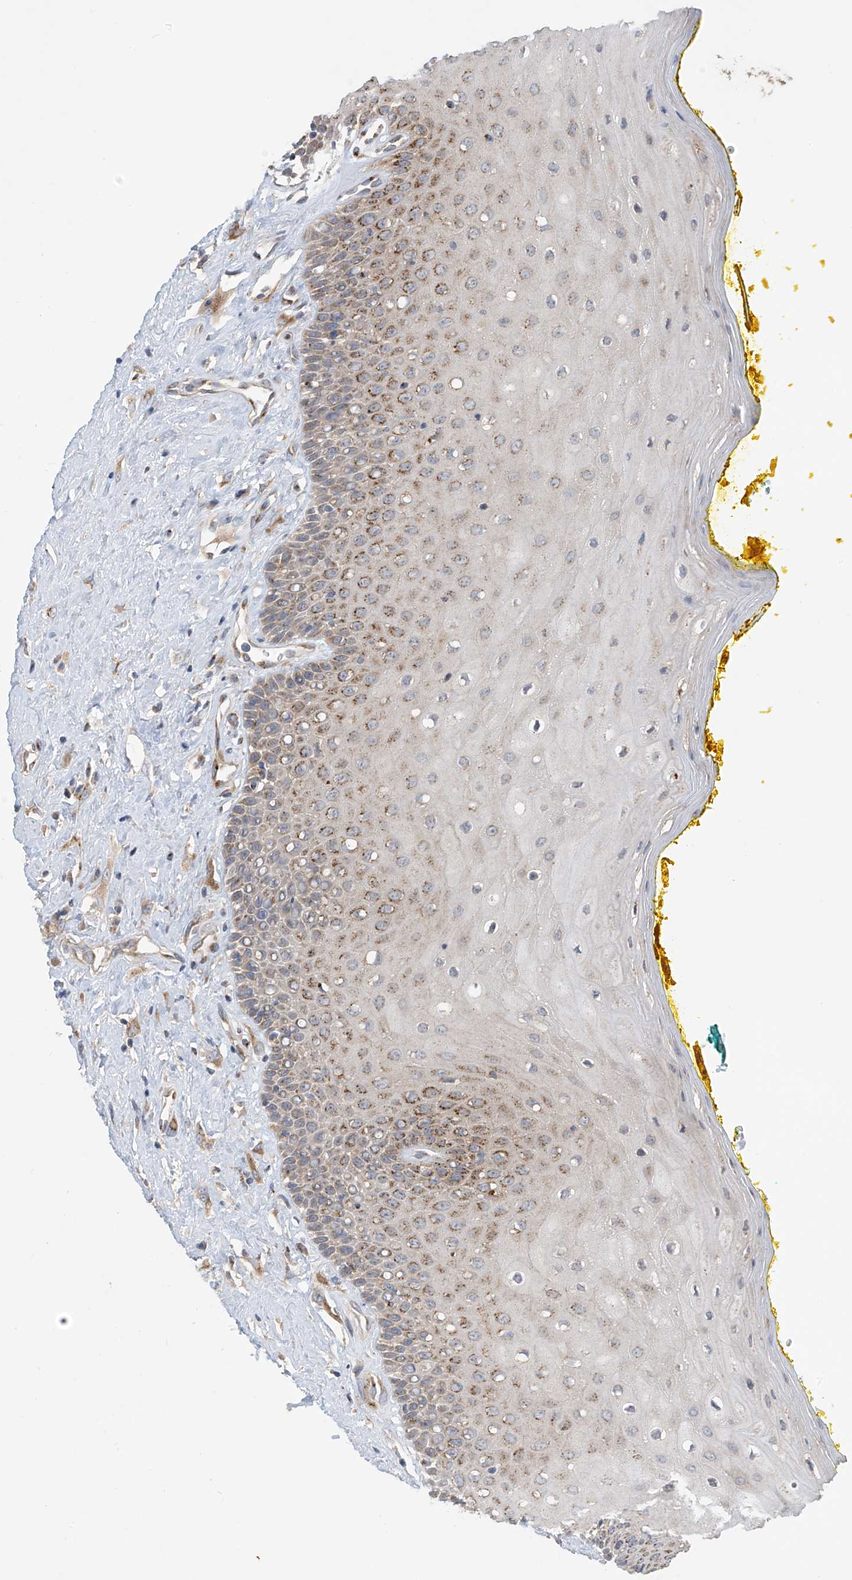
{"staining": {"intensity": "moderate", "quantity": "25%-75%", "location": "cytoplasmic/membranous"}, "tissue": "oral mucosa", "cell_type": "Squamous epithelial cells", "image_type": "normal", "snomed": [{"axis": "morphology", "description": "Normal tissue, NOS"}, {"axis": "morphology", "description": "Squamous cell carcinoma, NOS"}, {"axis": "topography", "description": "Oral tissue"}, {"axis": "topography", "description": "Head-Neck"}], "caption": "A micrograph of oral mucosa stained for a protein displays moderate cytoplasmic/membranous brown staining in squamous epithelial cells.", "gene": "PNPT1", "patient": {"sex": "female", "age": 70}}